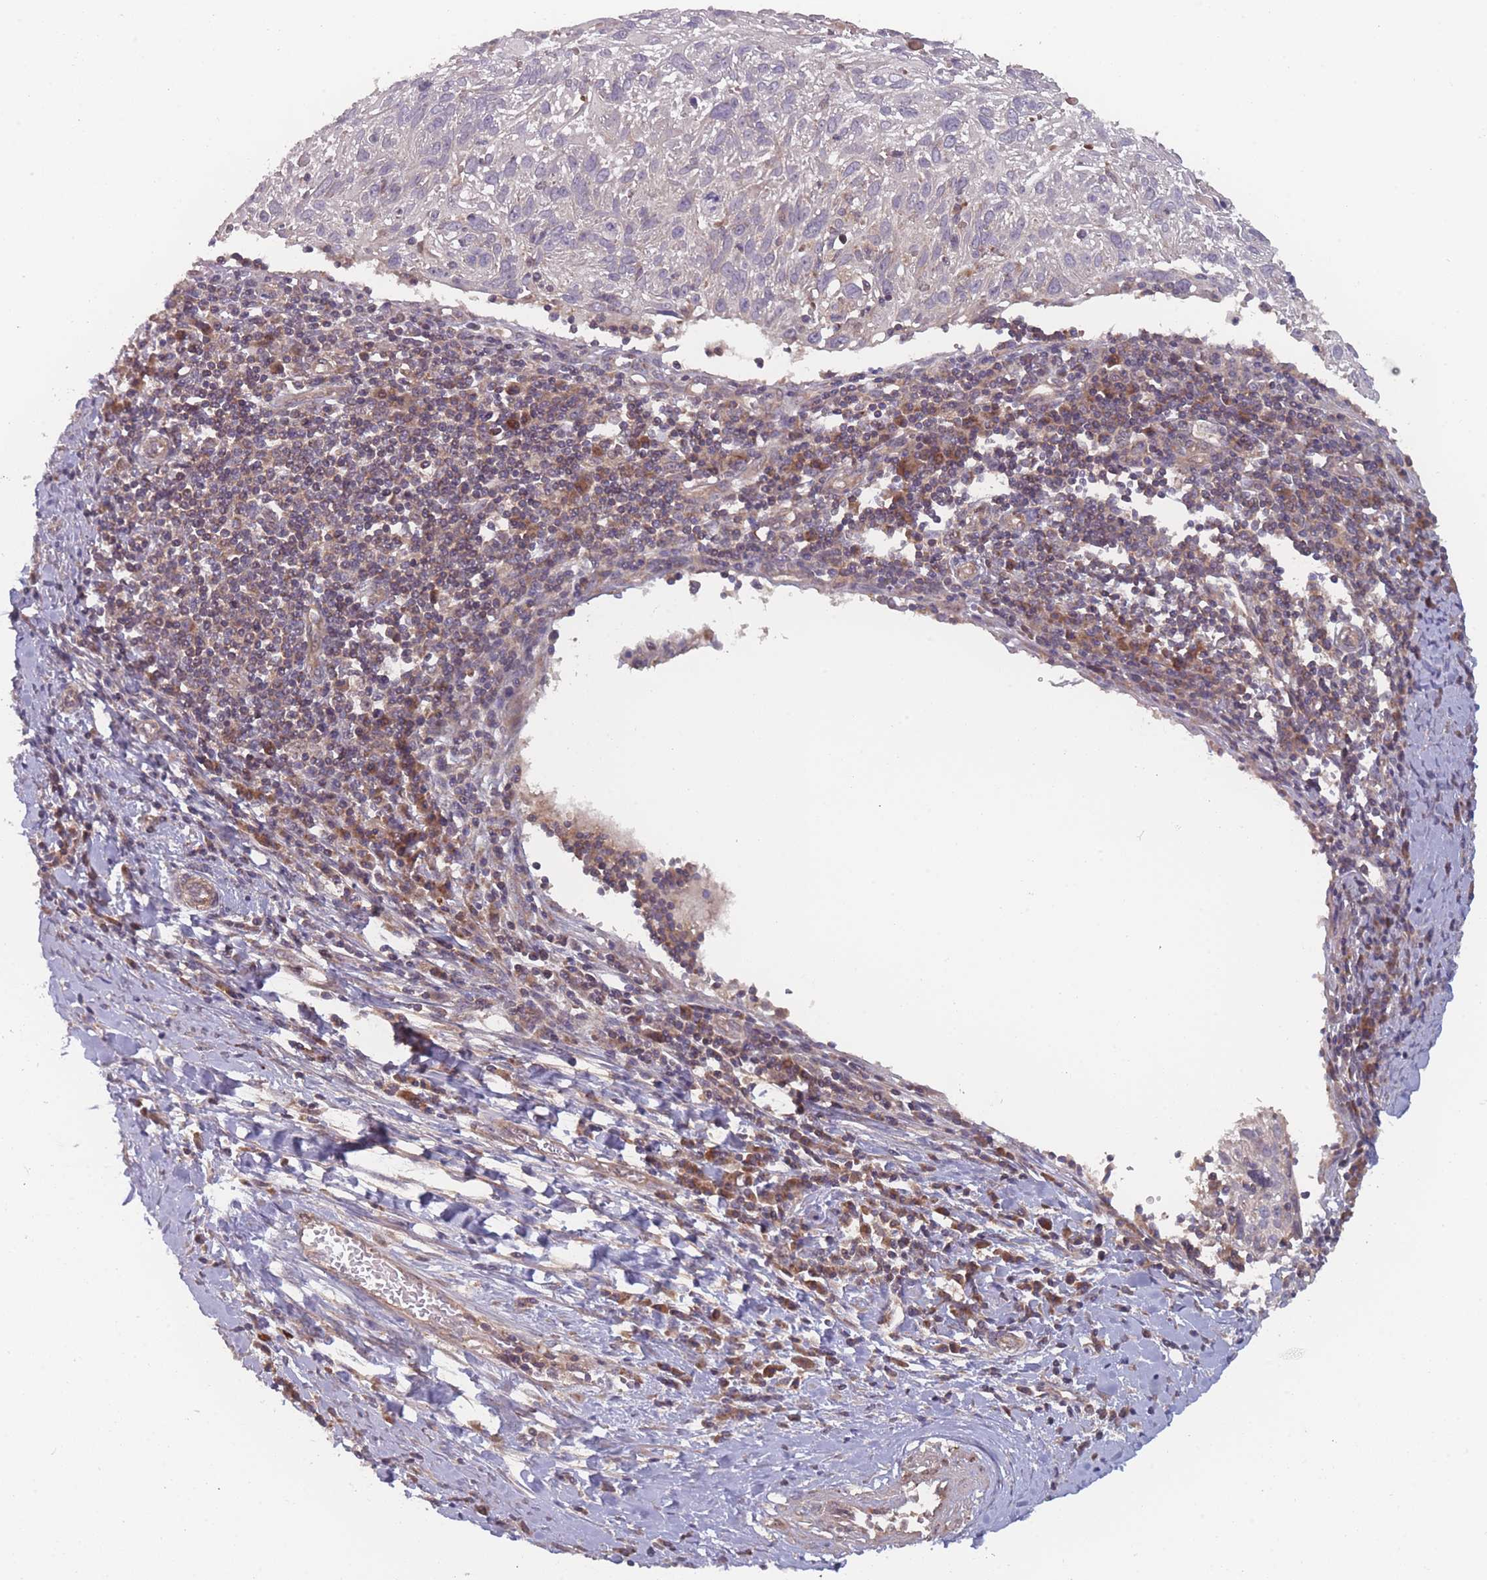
{"staining": {"intensity": "negative", "quantity": "none", "location": "none"}, "tissue": "cervical cancer", "cell_type": "Tumor cells", "image_type": "cancer", "snomed": [{"axis": "morphology", "description": "Squamous cell carcinoma, NOS"}, {"axis": "topography", "description": "Cervix"}], "caption": "The immunohistochemistry (IHC) photomicrograph has no significant staining in tumor cells of cervical cancer tissue.", "gene": "ATP5MG", "patient": {"sex": "female", "age": 51}}